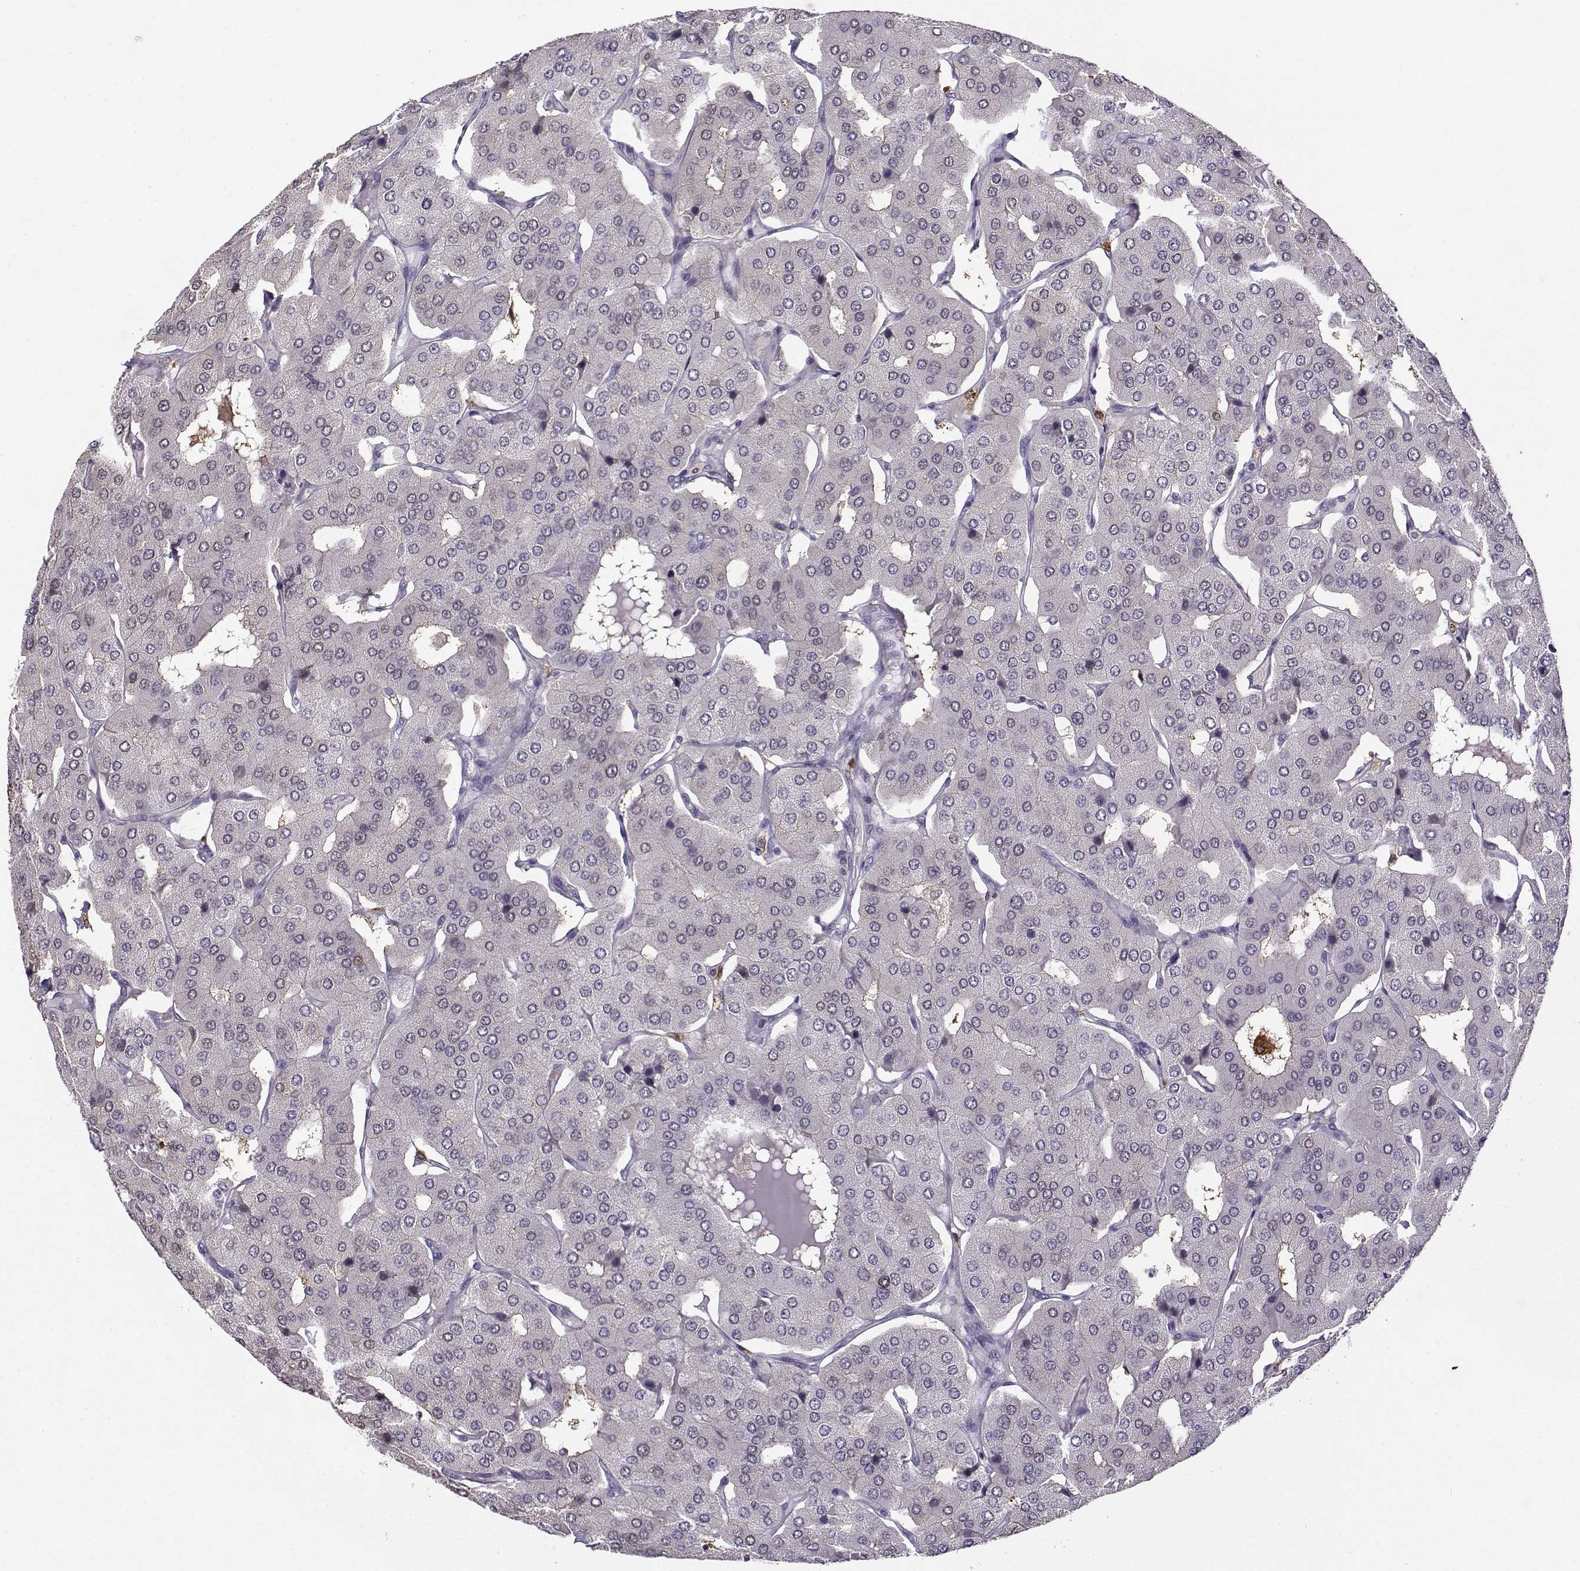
{"staining": {"intensity": "negative", "quantity": "none", "location": "none"}, "tissue": "parathyroid gland", "cell_type": "Glandular cells", "image_type": "normal", "snomed": [{"axis": "morphology", "description": "Normal tissue, NOS"}, {"axis": "morphology", "description": "Adenoma, NOS"}, {"axis": "topography", "description": "Parathyroid gland"}], "caption": "This histopathology image is of normal parathyroid gland stained with immunohistochemistry to label a protein in brown with the nuclei are counter-stained blue. There is no staining in glandular cells. The staining was performed using DAB to visualize the protein expression in brown, while the nuclei were stained in blue with hematoxylin (Magnification: 20x).", "gene": "UCP3", "patient": {"sex": "female", "age": 86}}